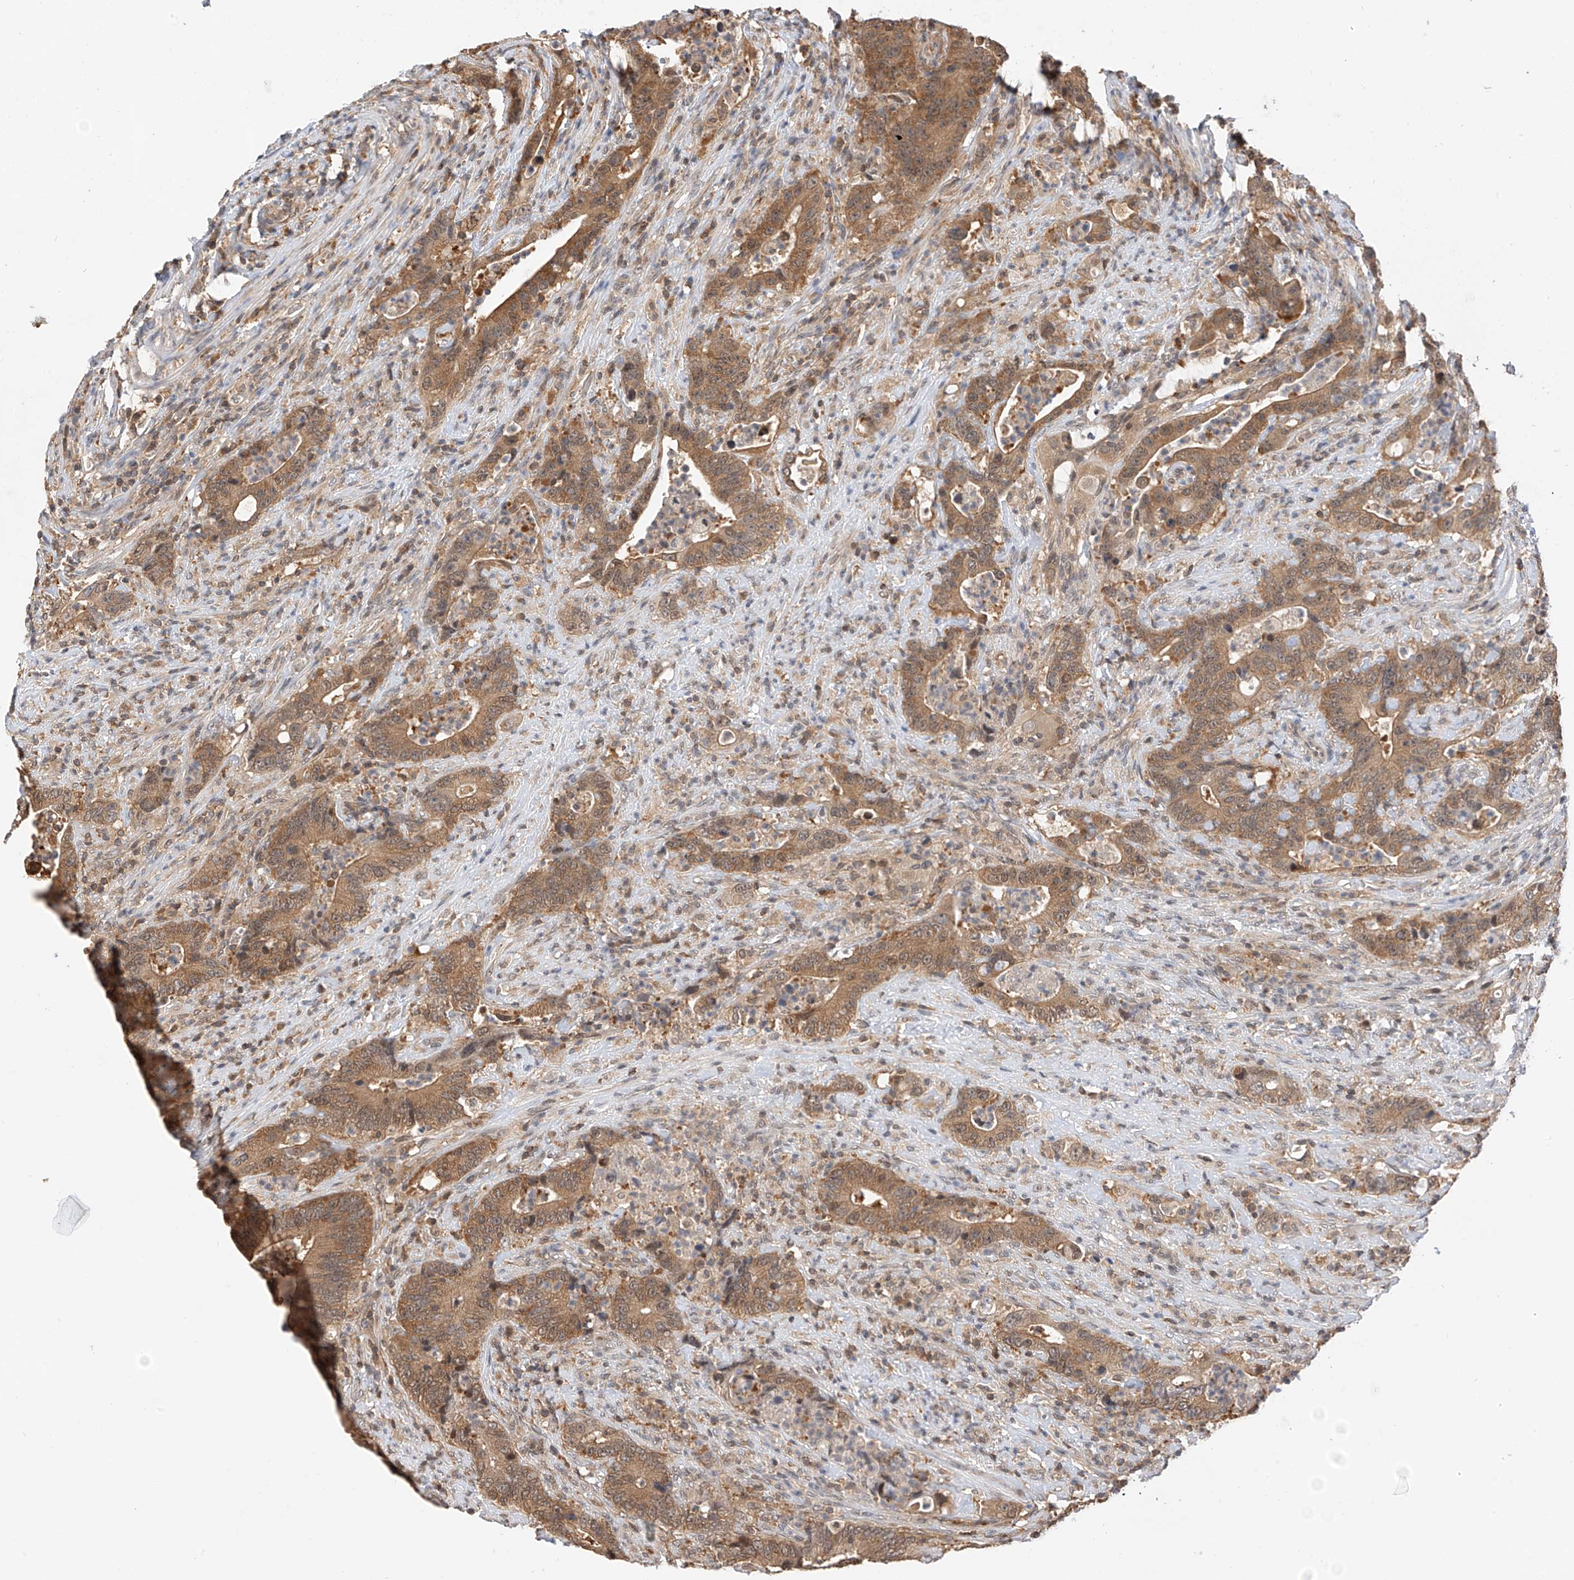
{"staining": {"intensity": "moderate", "quantity": ">75%", "location": "cytoplasmic/membranous"}, "tissue": "colorectal cancer", "cell_type": "Tumor cells", "image_type": "cancer", "snomed": [{"axis": "morphology", "description": "Adenocarcinoma, NOS"}, {"axis": "topography", "description": "Colon"}], "caption": "Immunohistochemistry staining of colorectal cancer, which reveals medium levels of moderate cytoplasmic/membranous expression in approximately >75% of tumor cells indicating moderate cytoplasmic/membranous protein expression. The staining was performed using DAB (brown) for protein detection and nuclei were counterstained in hematoxylin (blue).", "gene": "PPA2", "patient": {"sex": "female", "age": 75}}